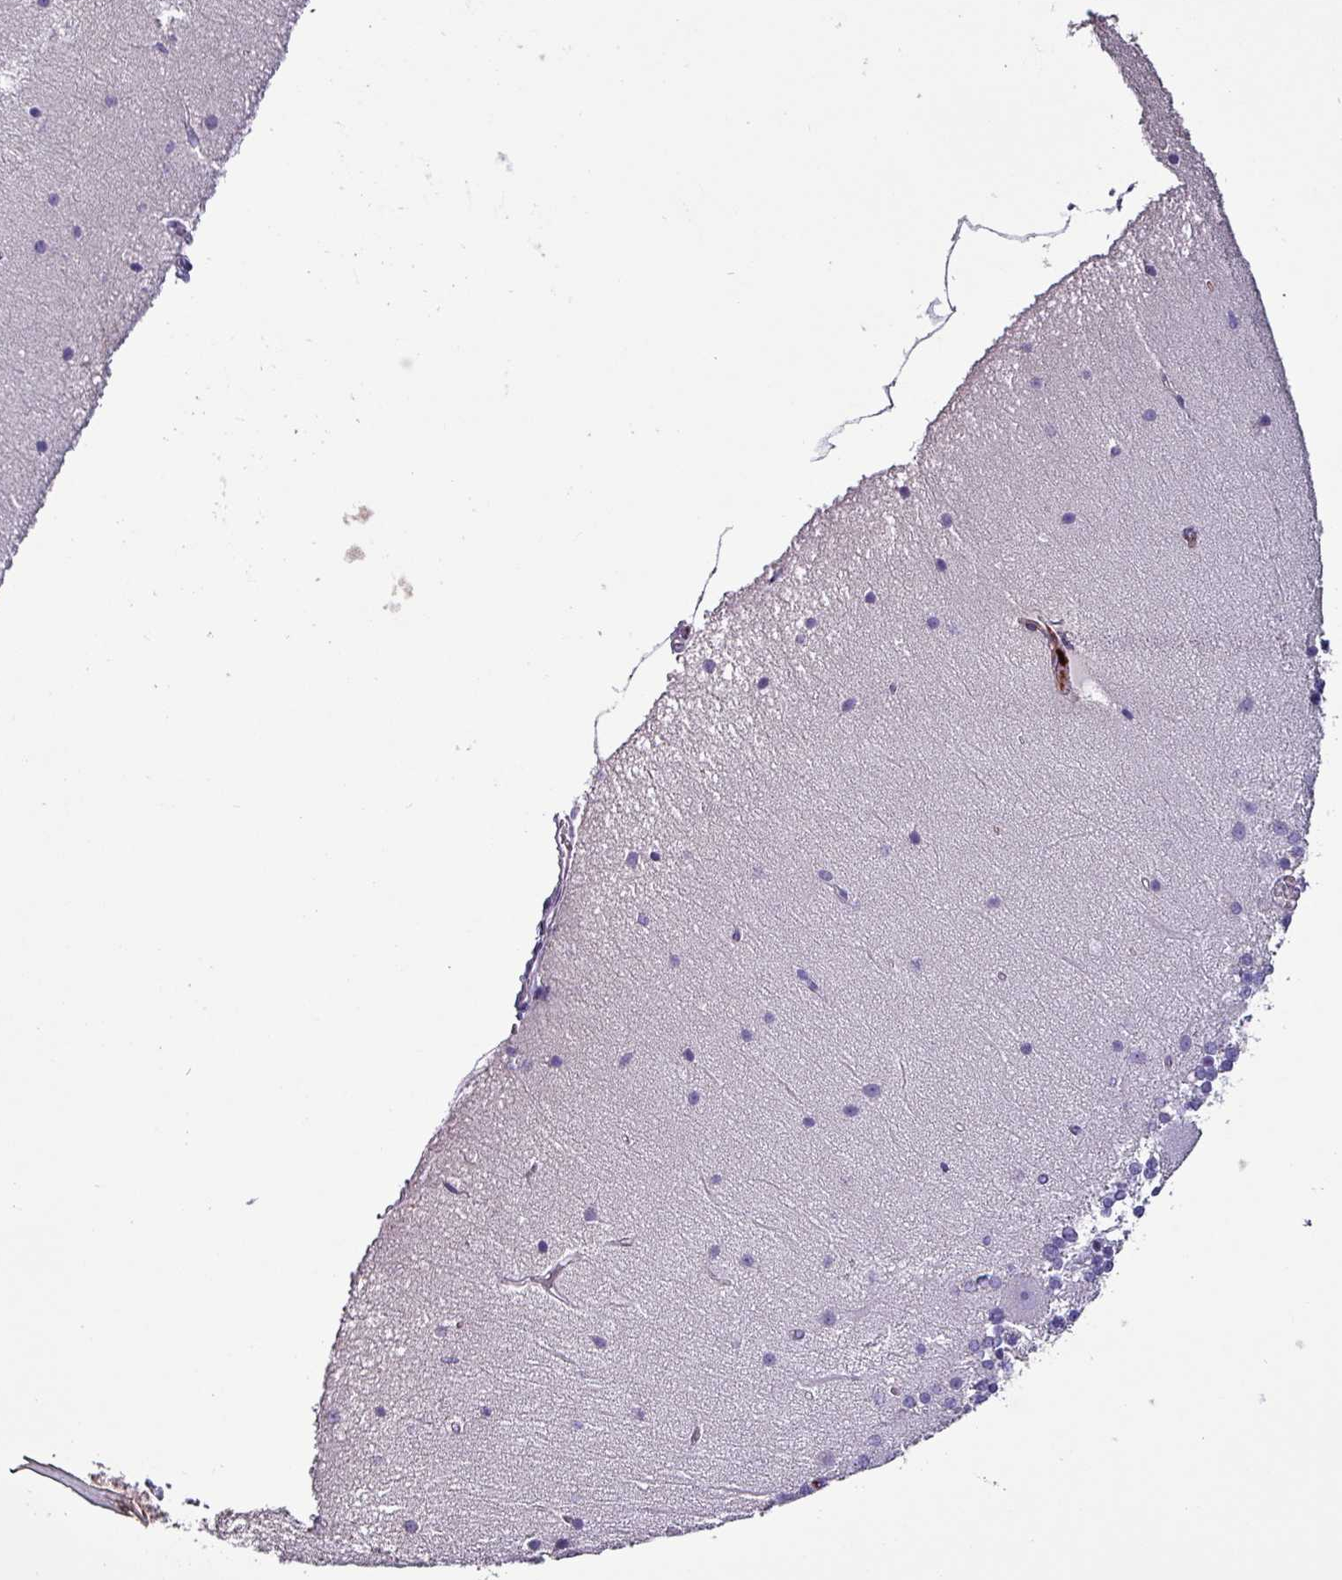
{"staining": {"intensity": "negative", "quantity": "none", "location": "none"}, "tissue": "cerebellum", "cell_type": "Cells in granular layer", "image_type": "normal", "snomed": [{"axis": "morphology", "description": "Normal tissue, NOS"}, {"axis": "topography", "description": "Cerebellum"}], "caption": "Cells in granular layer show no significant staining in unremarkable cerebellum.", "gene": "HPR", "patient": {"sex": "female", "age": 54}}